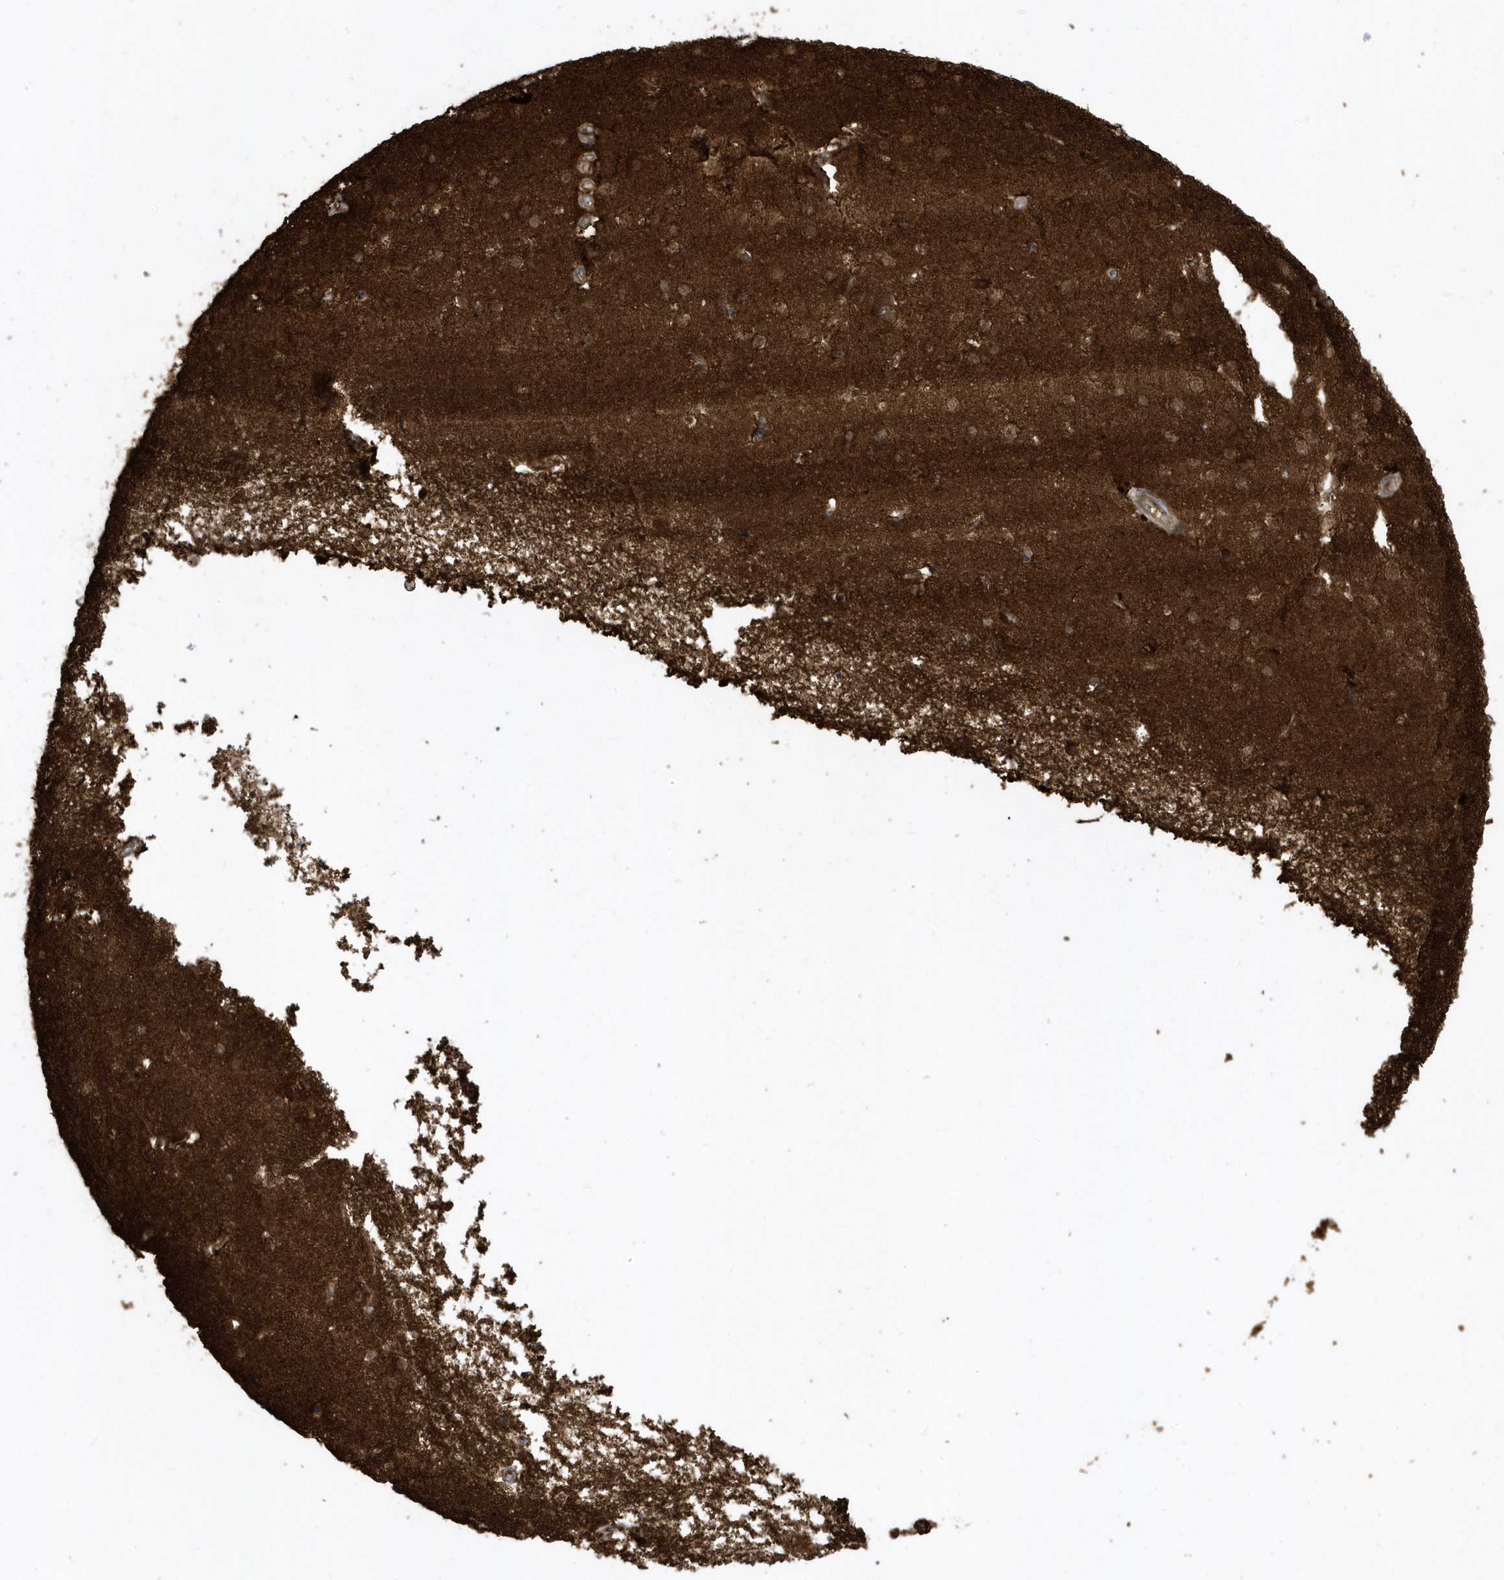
{"staining": {"intensity": "strong", "quantity": ">75%", "location": "cytoplasmic/membranous"}, "tissue": "cerebral cortex", "cell_type": "Endothelial cells", "image_type": "normal", "snomed": [{"axis": "morphology", "description": "Normal tissue, NOS"}, {"axis": "topography", "description": "Cerebral cortex"}], "caption": "Approximately >75% of endothelial cells in normal cerebral cortex exhibit strong cytoplasmic/membranous protein staining as visualized by brown immunohistochemical staining.", "gene": "CLCN6", "patient": {"sex": "male", "age": 54}}